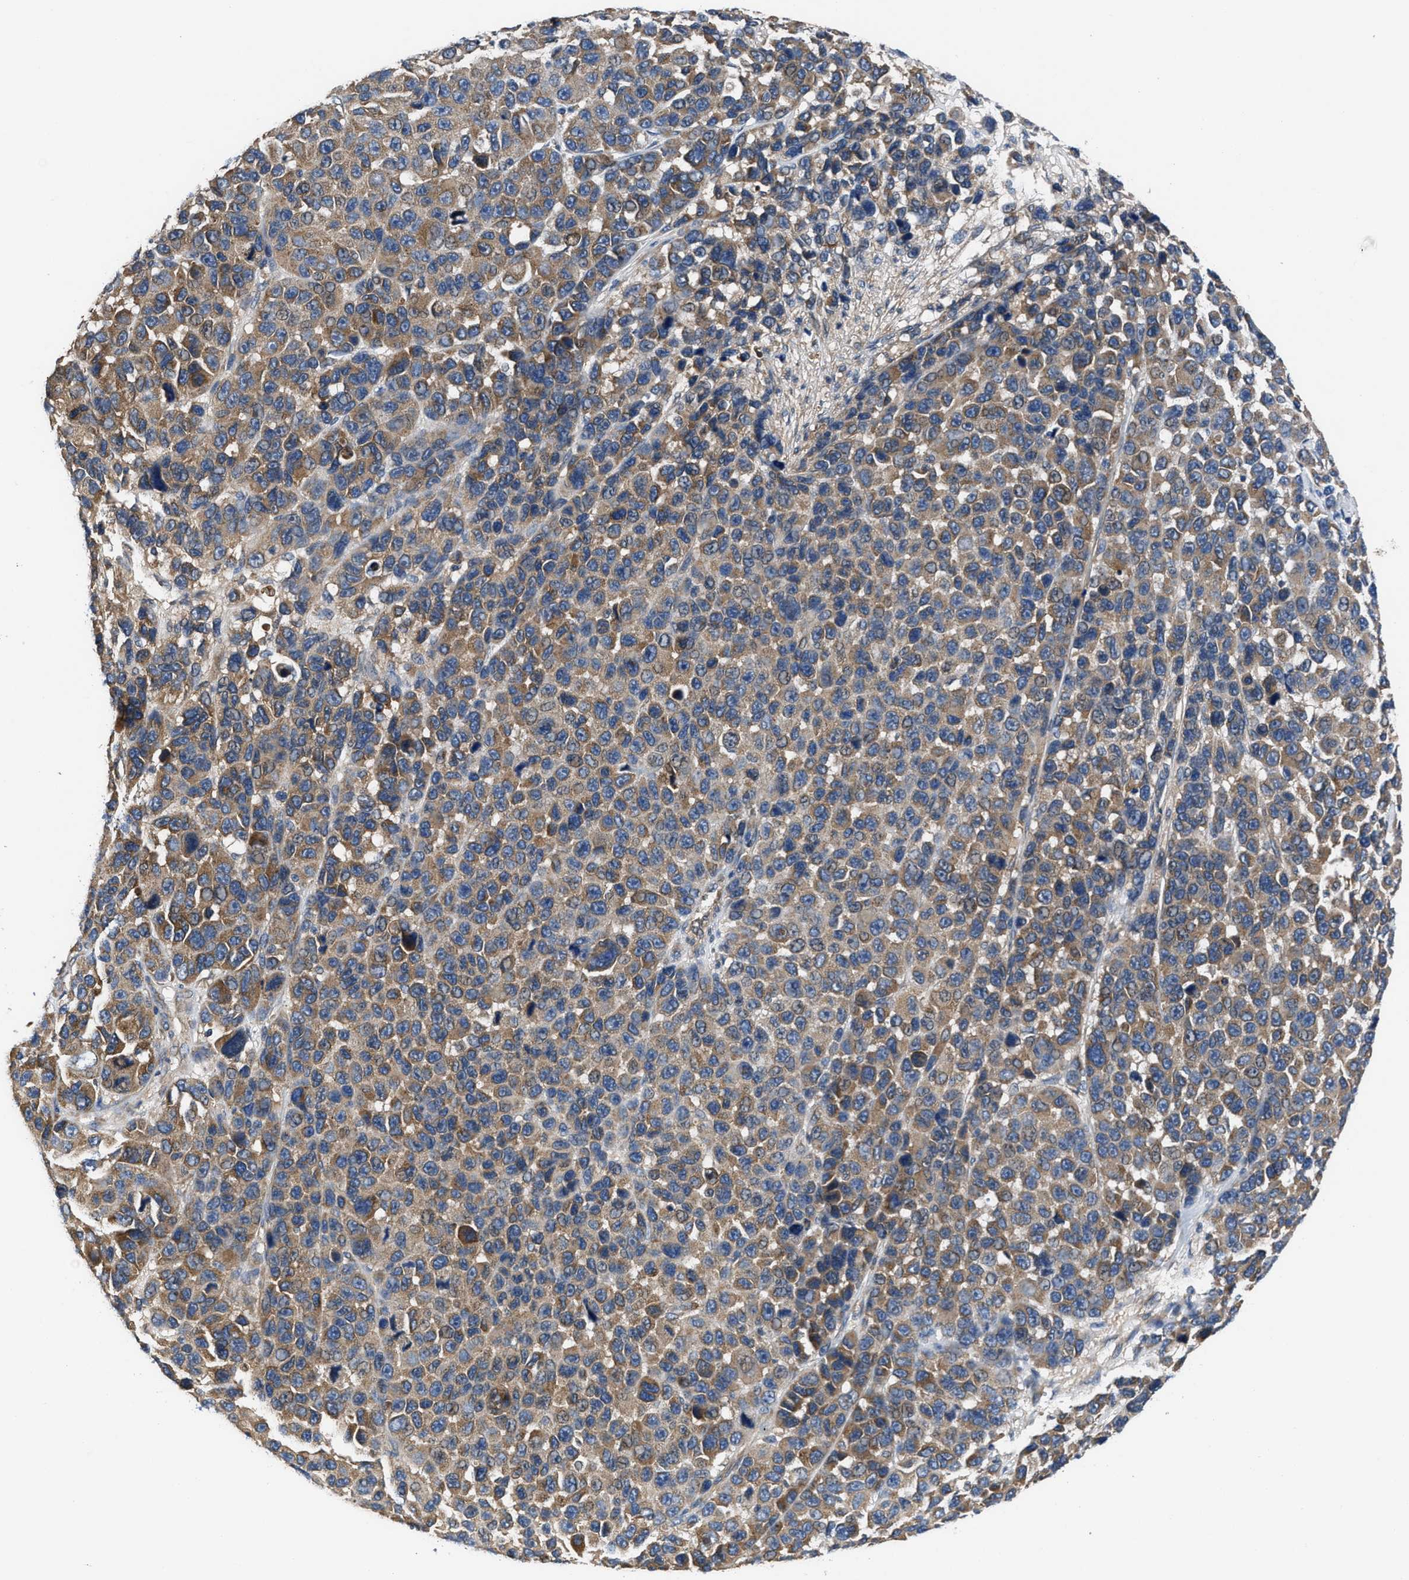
{"staining": {"intensity": "moderate", "quantity": ">75%", "location": "cytoplasmic/membranous"}, "tissue": "melanoma", "cell_type": "Tumor cells", "image_type": "cancer", "snomed": [{"axis": "morphology", "description": "Malignant melanoma, NOS"}, {"axis": "topography", "description": "Skin"}], "caption": "Immunohistochemistry (IHC) image of neoplastic tissue: human malignant melanoma stained using immunohistochemistry (IHC) displays medium levels of moderate protein expression localized specifically in the cytoplasmic/membranous of tumor cells, appearing as a cytoplasmic/membranous brown color.", "gene": "CEP128", "patient": {"sex": "male", "age": 53}}